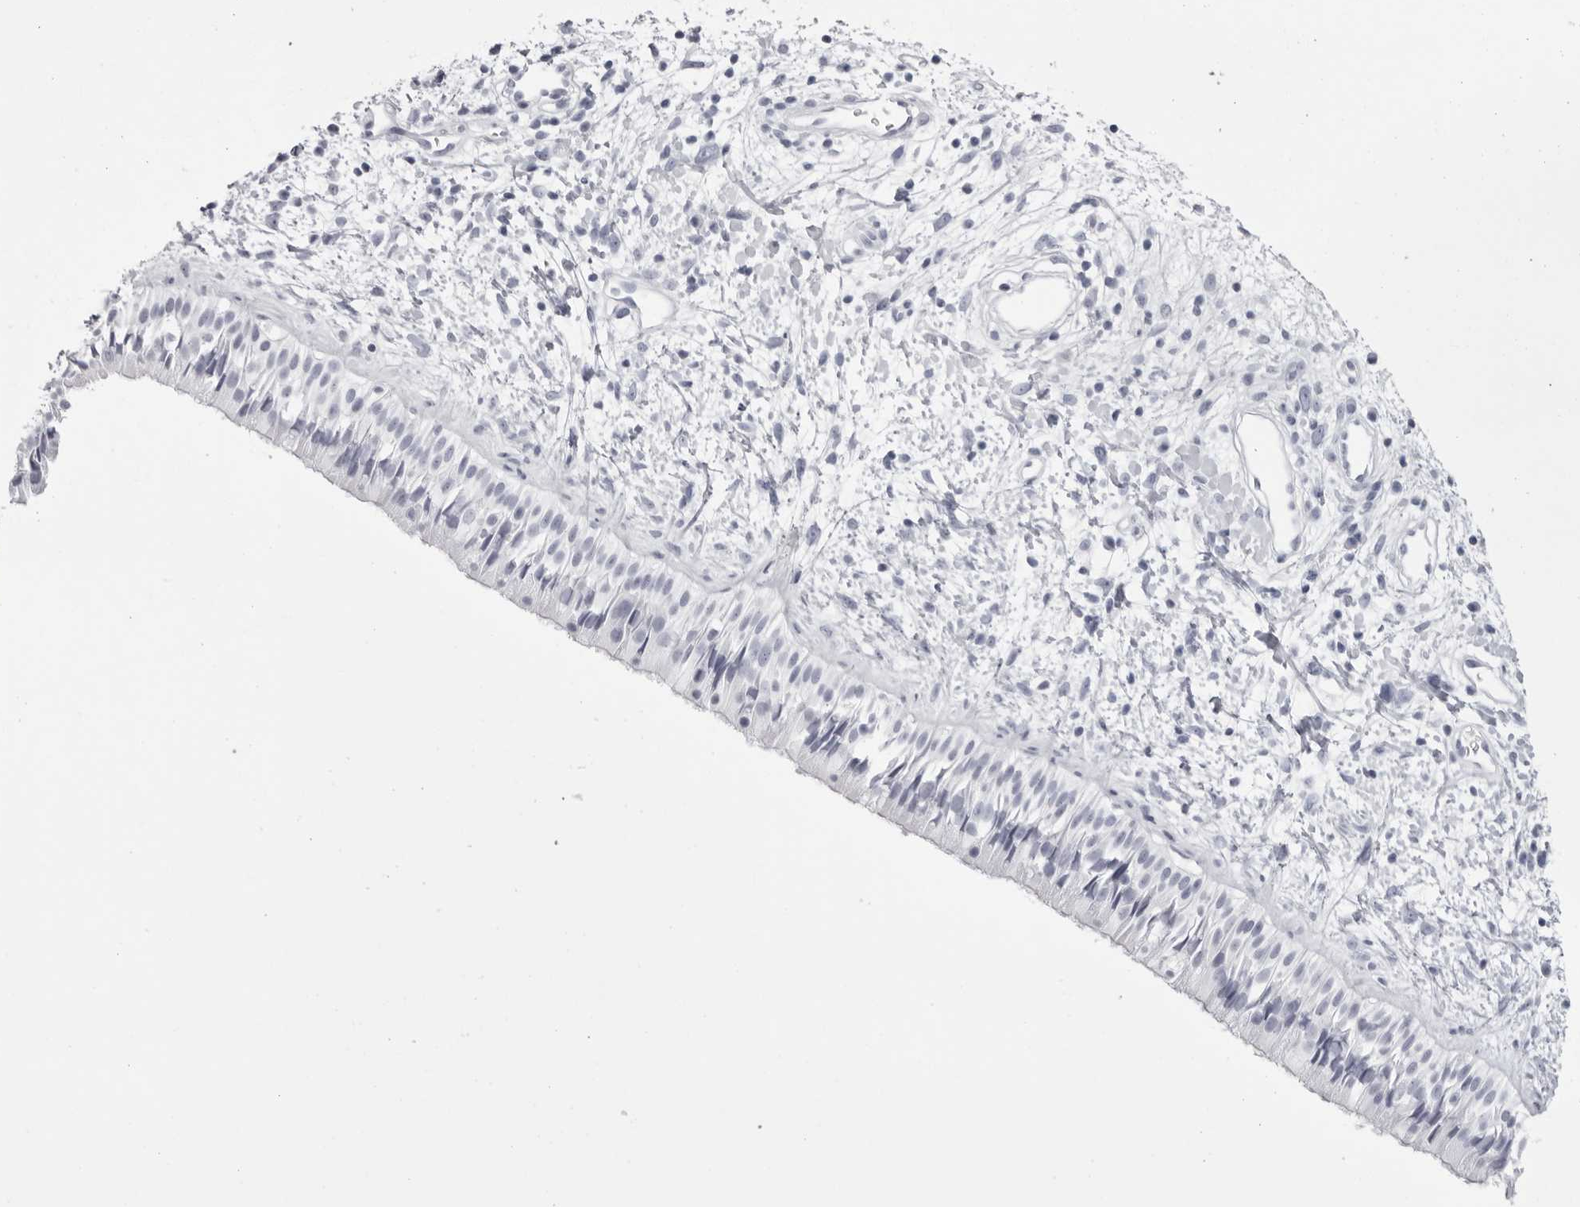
{"staining": {"intensity": "negative", "quantity": "none", "location": "none"}, "tissue": "nasopharynx", "cell_type": "Respiratory epithelial cells", "image_type": "normal", "snomed": [{"axis": "morphology", "description": "Normal tissue, NOS"}, {"axis": "topography", "description": "Nasopharynx"}], "caption": "The image demonstrates no staining of respiratory epithelial cells in benign nasopharynx. (Brightfield microscopy of DAB immunohistochemistry (IHC) at high magnification).", "gene": "TMOD4", "patient": {"sex": "male", "age": 22}}